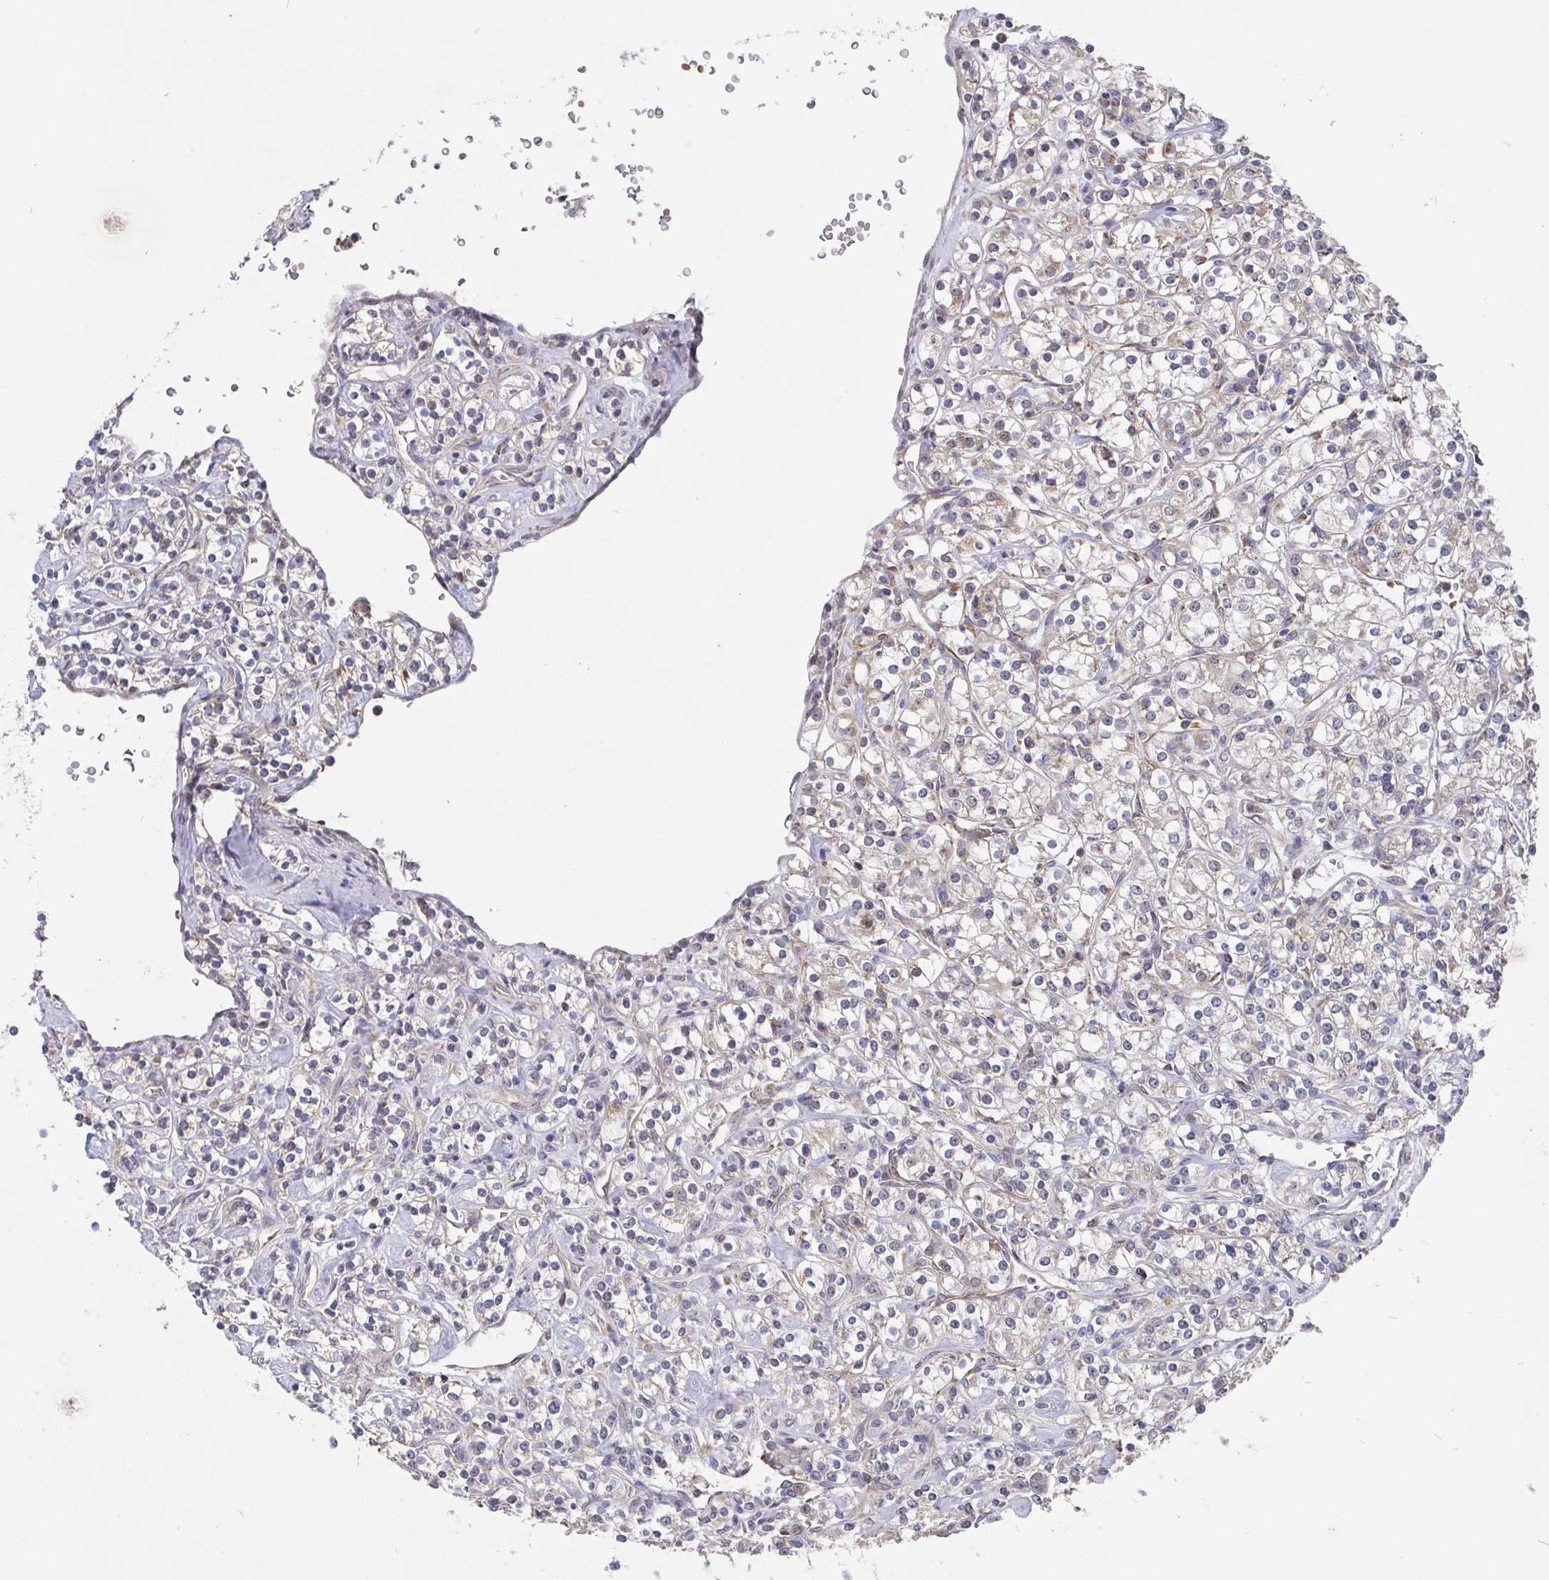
{"staining": {"intensity": "weak", "quantity": "<25%", "location": "cytoplasmic/membranous"}, "tissue": "renal cancer", "cell_type": "Tumor cells", "image_type": "cancer", "snomed": [{"axis": "morphology", "description": "Adenocarcinoma, NOS"}, {"axis": "topography", "description": "Kidney"}], "caption": "Tumor cells are negative for protein expression in human adenocarcinoma (renal).", "gene": "PDF", "patient": {"sex": "male", "age": 77}}